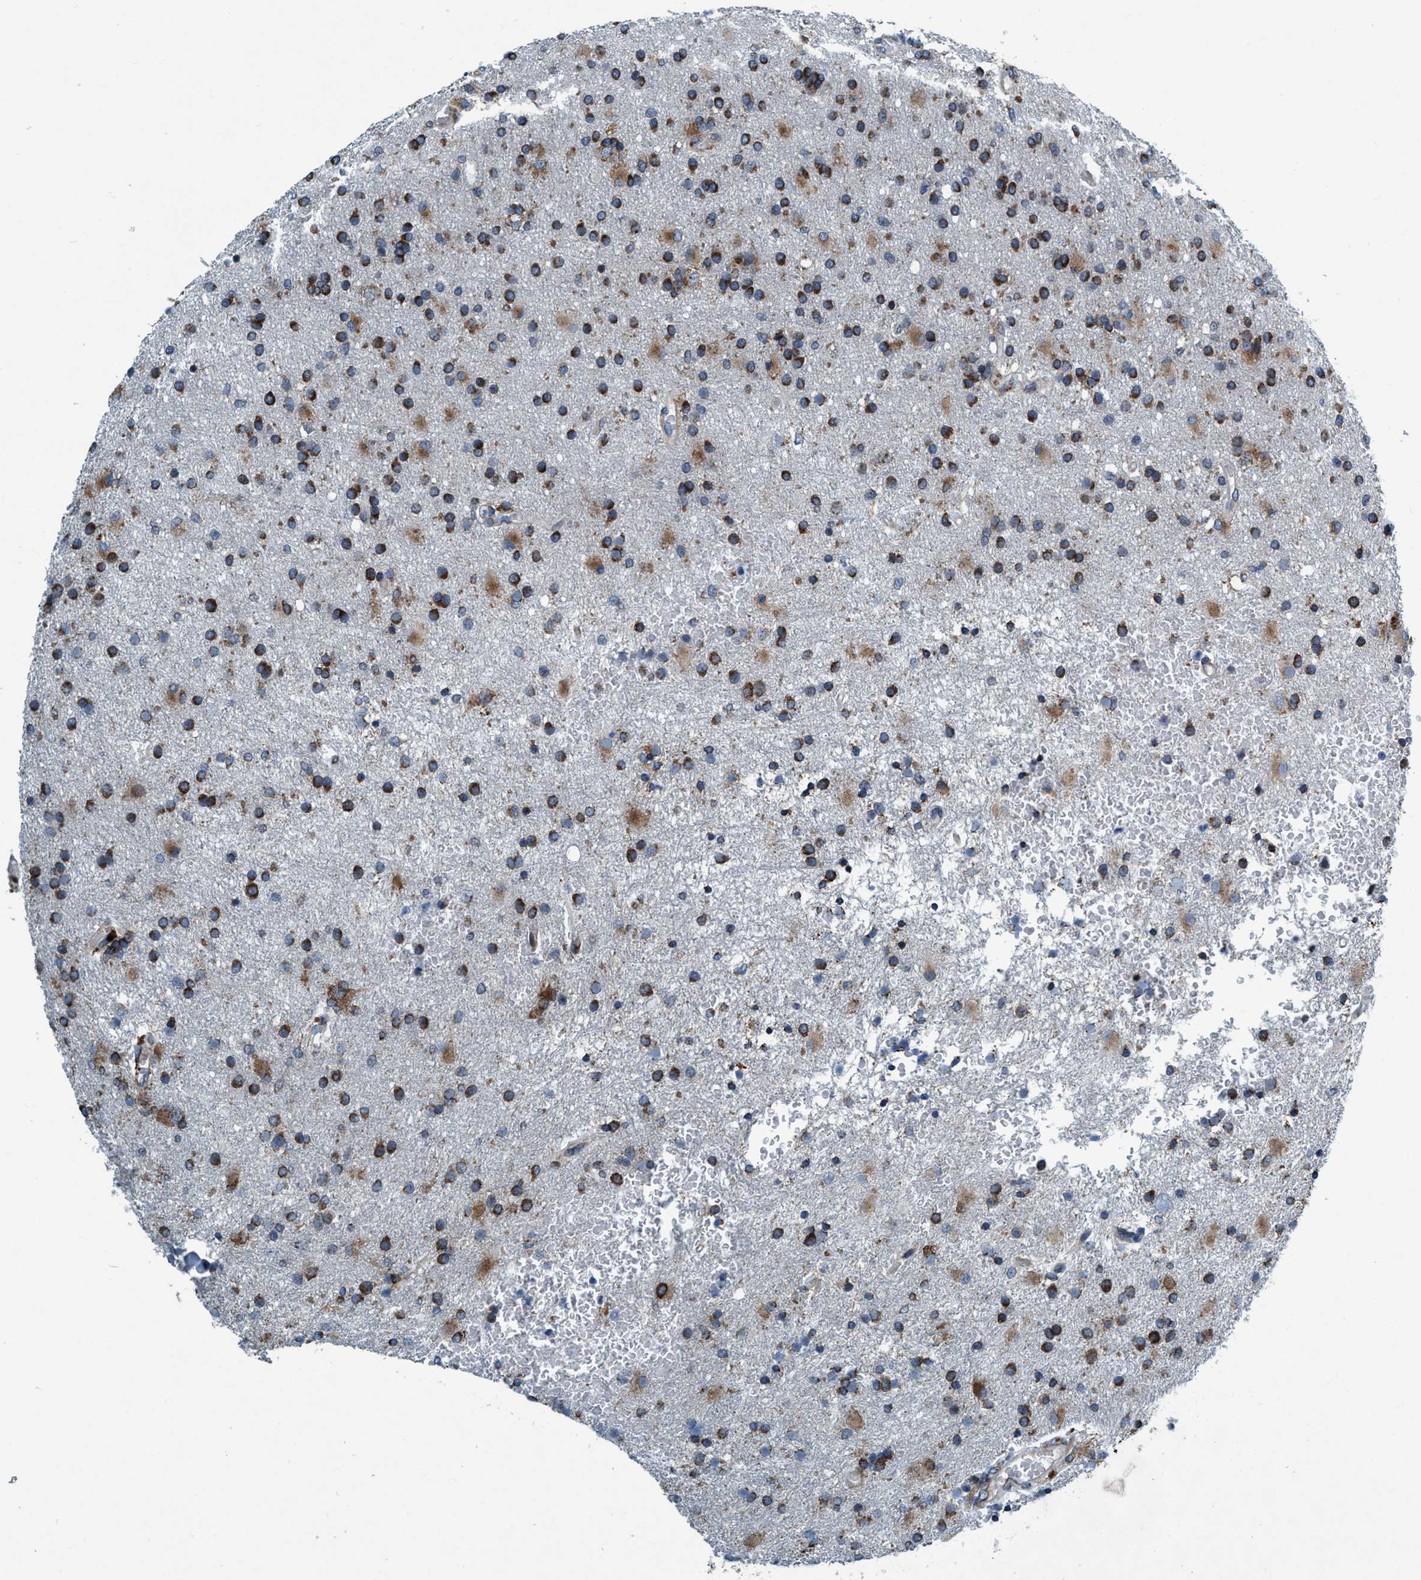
{"staining": {"intensity": "strong", "quantity": ">75%", "location": "cytoplasmic/membranous"}, "tissue": "glioma", "cell_type": "Tumor cells", "image_type": "cancer", "snomed": [{"axis": "morphology", "description": "Glioma, malignant, High grade"}, {"axis": "topography", "description": "Brain"}], "caption": "Strong cytoplasmic/membranous protein expression is present in approximately >75% of tumor cells in glioma. Immunohistochemistry (ihc) stains the protein in brown and the nuclei are stained blue.", "gene": "ARMC9", "patient": {"sex": "male", "age": 72}}